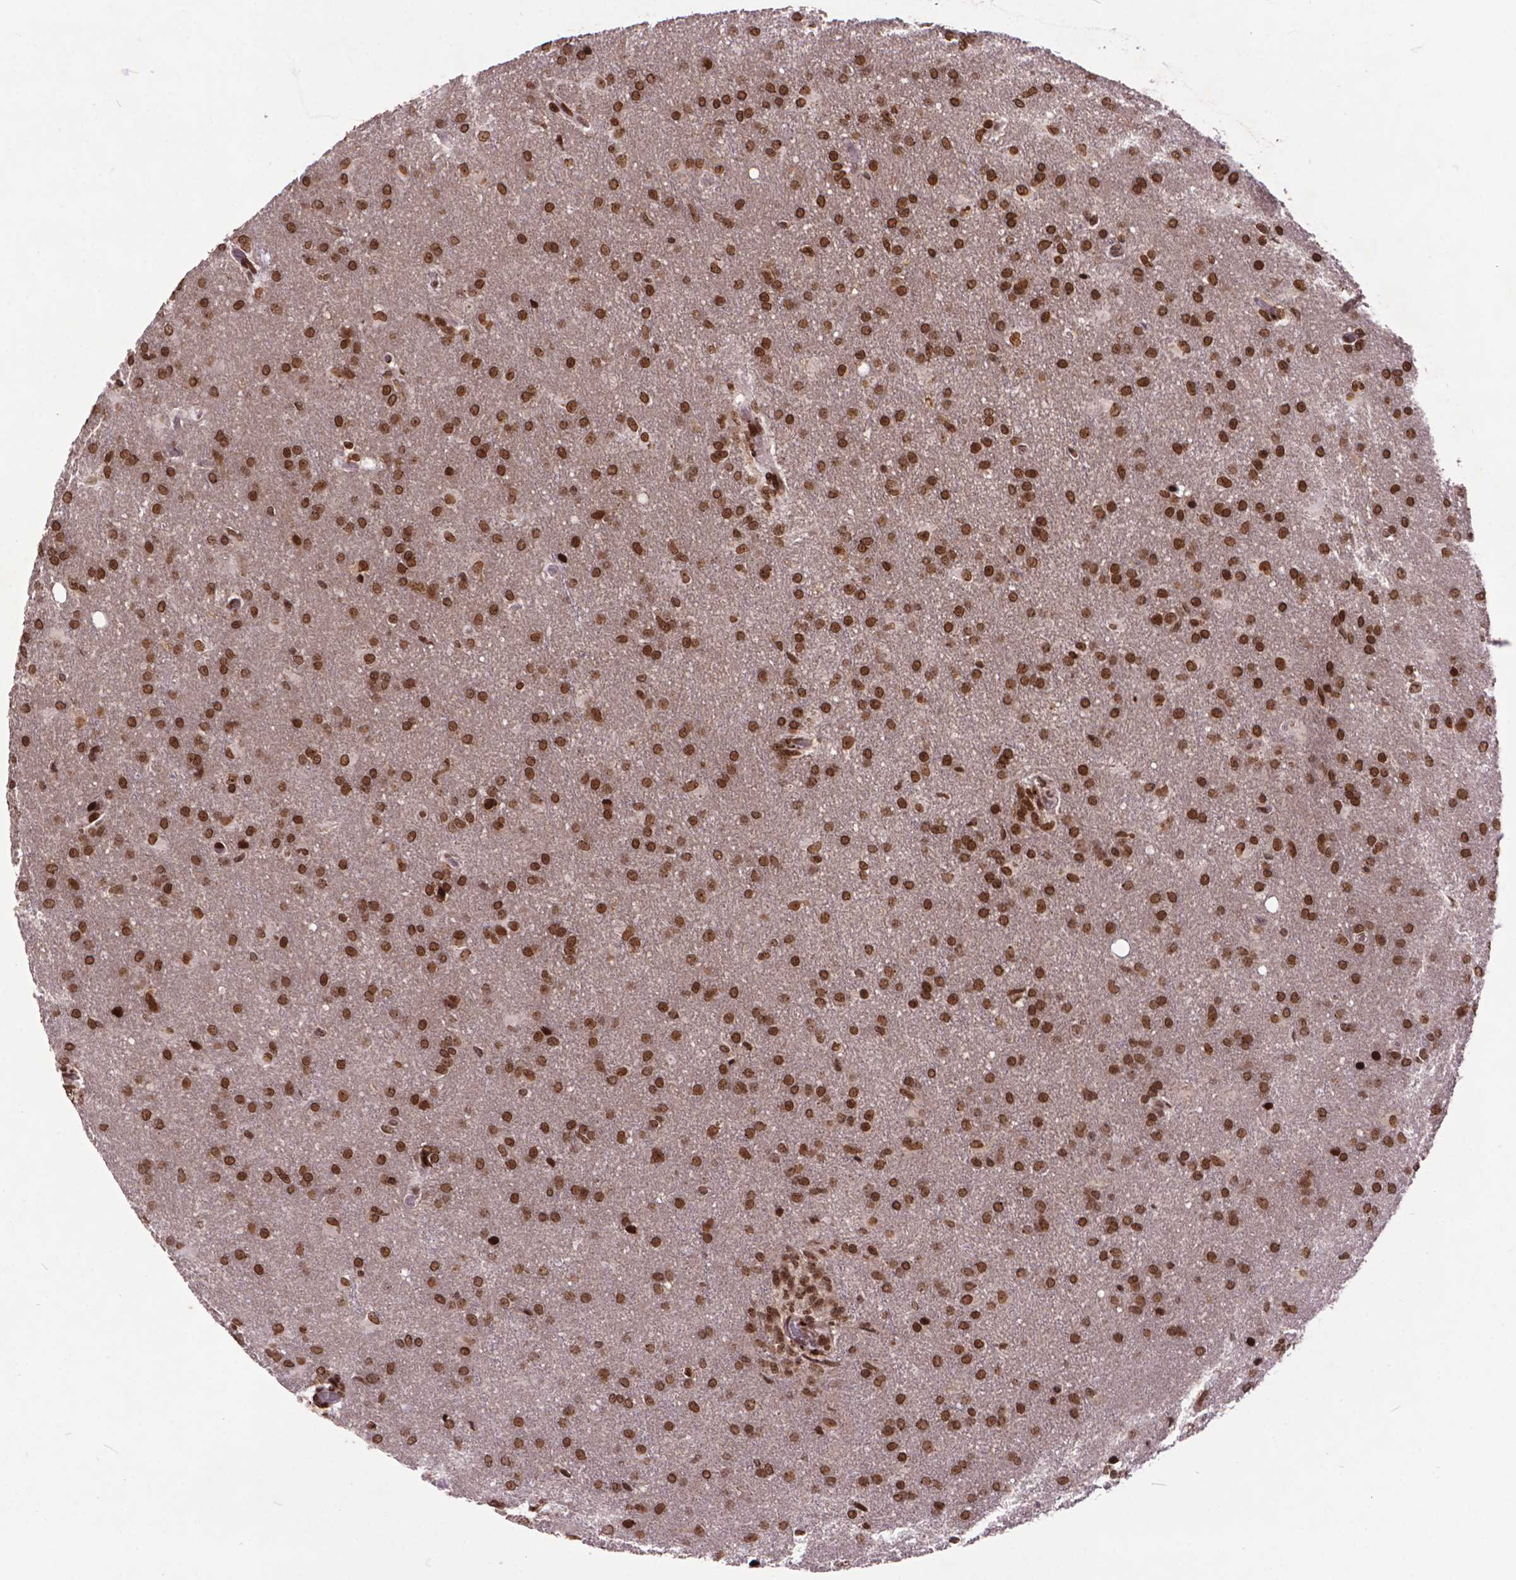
{"staining": {"intensity": "moderate", "quantity": ">75%", "location": "nuclear"}, "tissue": "glioma", "cell_type": "Tumor cells", "image_type": "cancer", "snomed": [{"axis": "morphology", "description": "Glioma, malignant, High grade"}, {"axis": "topography", "description": "Brain"}], "caption": "High-grade glioma (malignant) stained with a brown dye shows moderate nuclear positive positivity in about >75% of tumor cells.", "gene": "AMER1", "patient": {"sex": "male", "age": 68}}